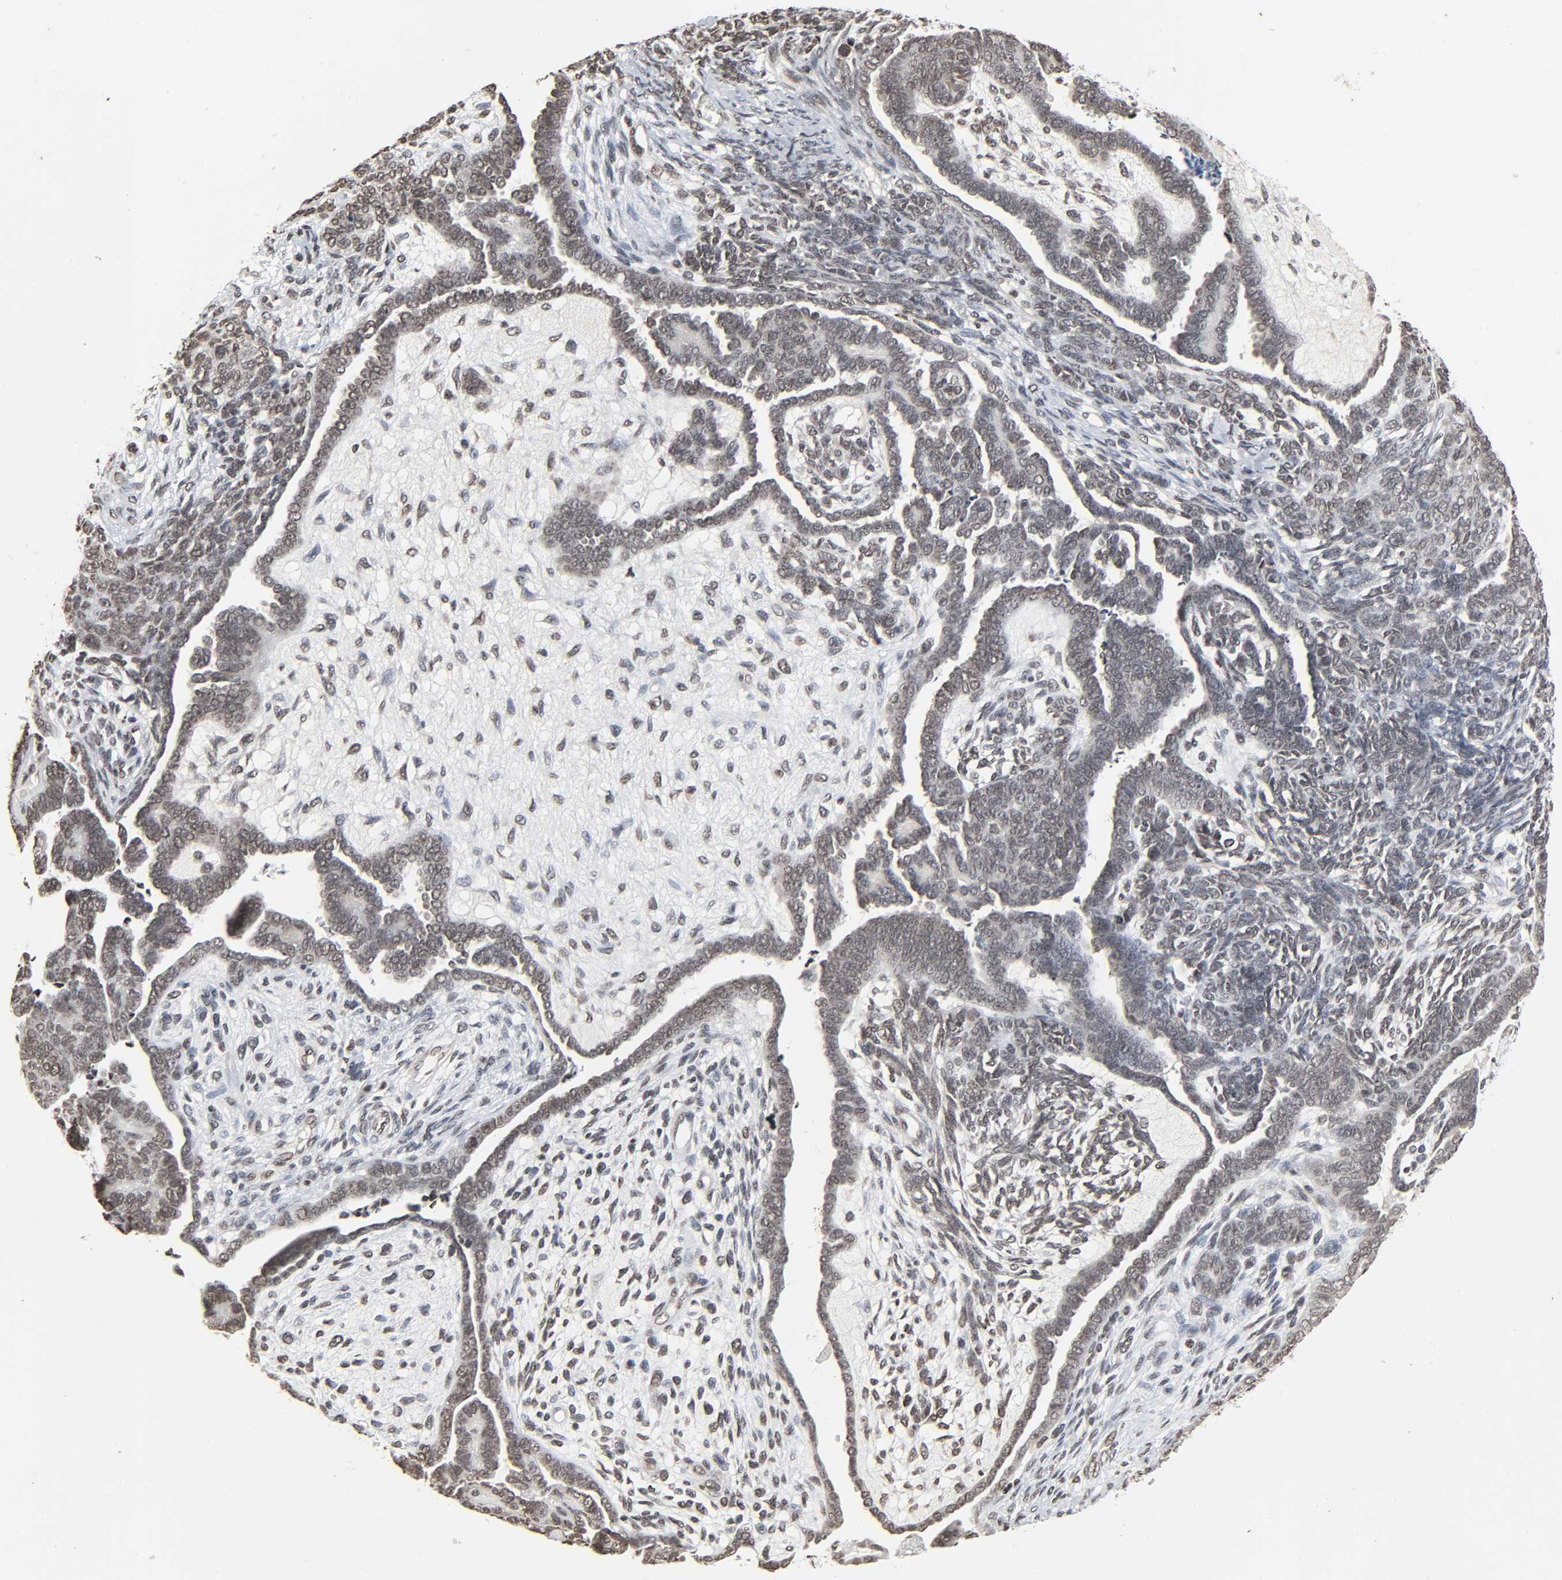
{"staining": {"intensity": "moderate", "quantity": ">75%", "location": "nuclear"}, "tissue": "endometrial cancer", "cell_type": "Tumor cells", "image_type": "cancer", "snomed": [{"axis": "morphology", "description": "Neoplasm, malignant, NOS"}, {"axis": "topography", "description": "Endometrium"}], "caption": "Human endometrial cancer (neoplasm (malignant)) stained with a brown dye shows moderate nuclear positive positivity in about >75% of tumor cells.", "gene": "ELAVL1", "patient": {"sex": "female", "age": 74}}